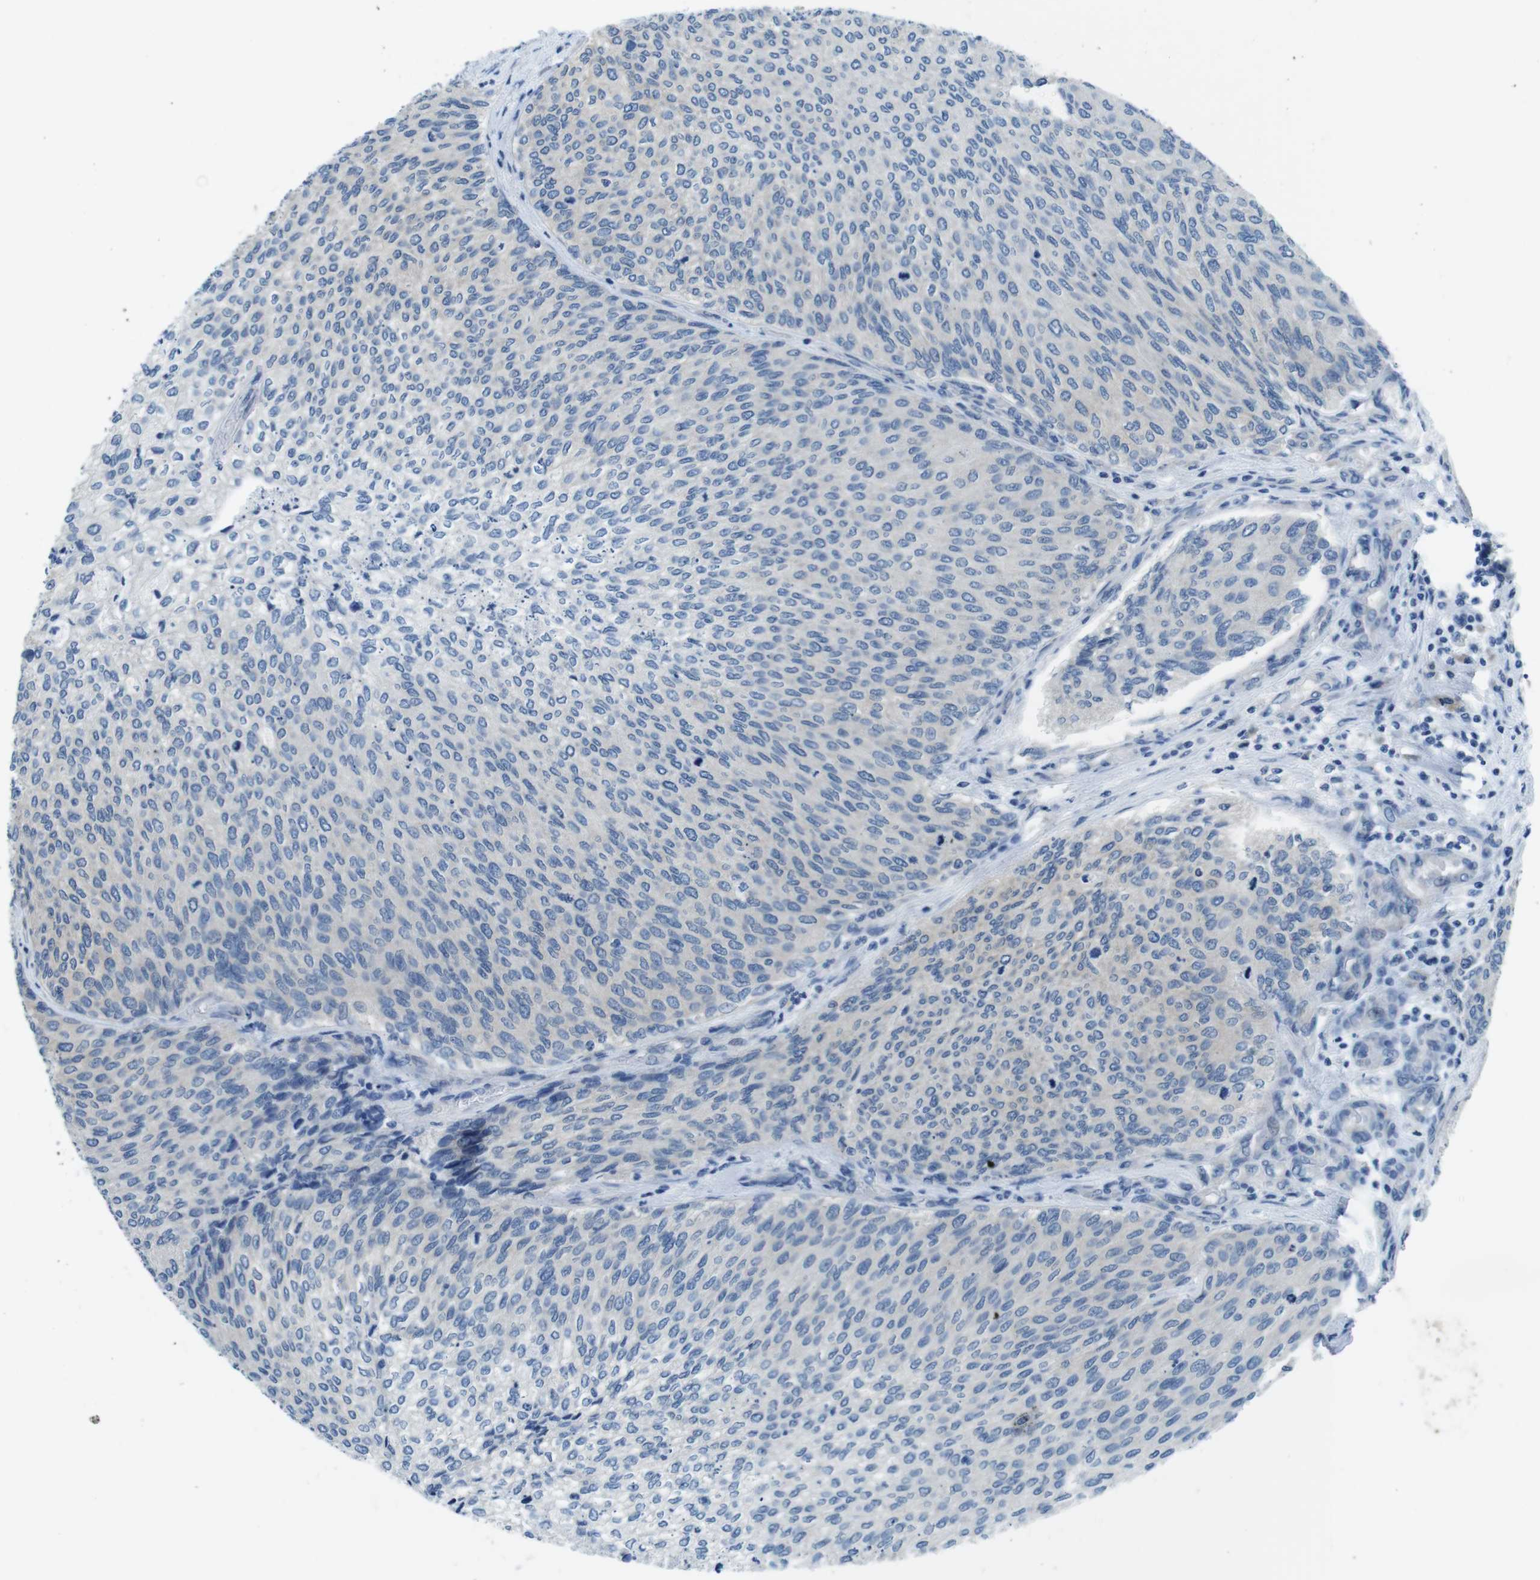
{"staining": {"intensity": "moderate", "quantity": "<25%", "location": "cytoplasmic/membranous"}, "tissue": "urothelial cancer", "cell_type": "Tumor cells", "image_type": "cancer", "snomed": [{"axis": "morphology", "description": "Urothelial carcinoma, Low grade"}, {"axis": "topography", "description": "Urinary bladder"}], "caption": "Urothelial cancer was stained to show a protein in brown. There is low levels of moderate cytoplasmic/membranous positivity in approximately <25% of tumor cells.", "gene": "EIF2B5", "patient": {"sex": "female", "age": 79}}